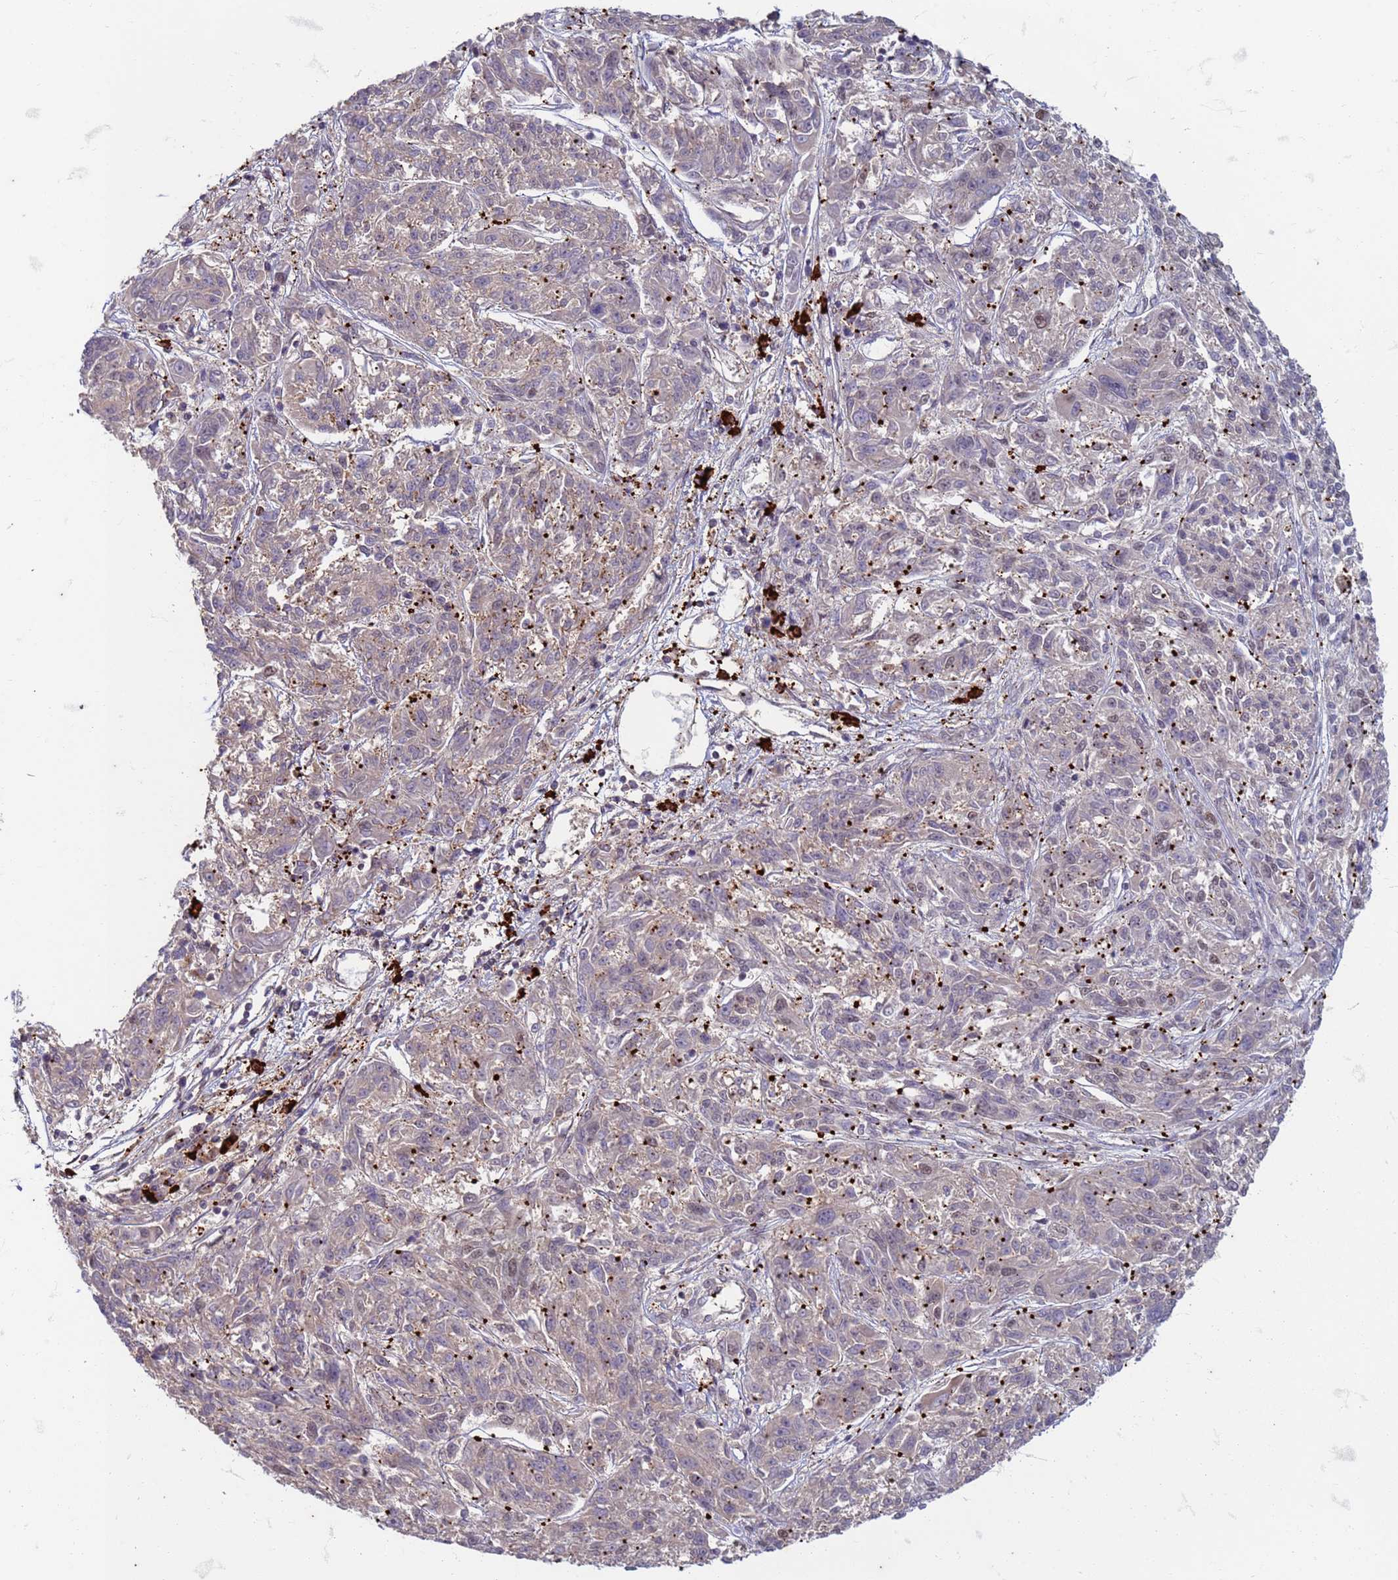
{"staining": {"intensity": "negative", "quantity": "none", "location": "none"}, "tissue": "melanoma", "cell_type": "Tumor cells", "image_type": "cancer", "snomed": [{"axis": "morphology", "description": "Malignant melanoma, NOS"}, {"axis": "topography", "description": "Skin"}], "caption": "This histopathology image is of melanoma stained with IHC to label a protein in brown with the nuclei are counter-stained blue. There is no positivity in tumor cells. Nuclei are stained in blue.", "gene": "TRMT6", "patient": {"sex": "male", "age": 53}}